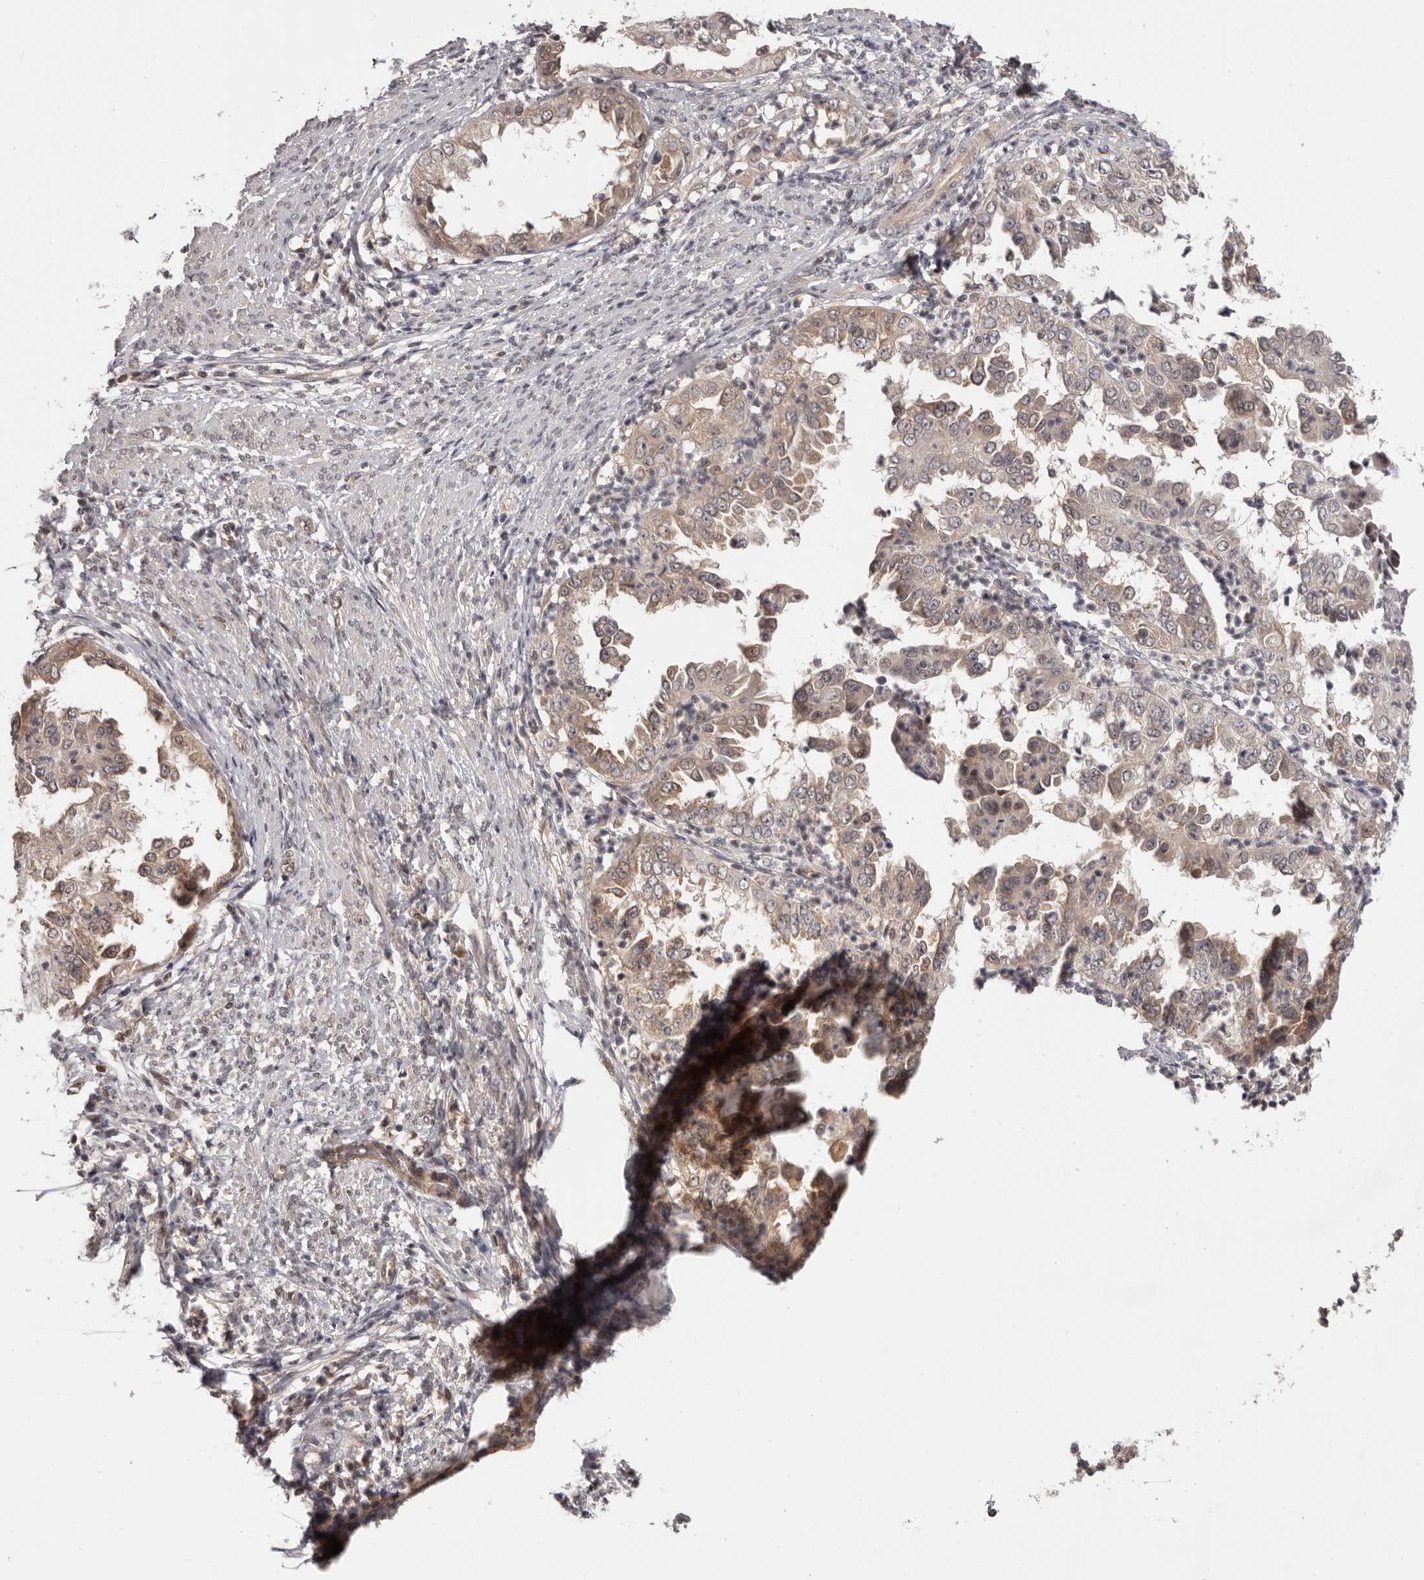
{"staining": {"intensity": "weak", "quantity": ">75%", "location": "cytoplasmic/membranous"}, "tissue": "endometrial cancer", "cell_type": "Tumor cells", "image_type": "cancer", "snomed": [{"axis": "morphology", "description": "Adenocarcinoma, NOS"}, {"axis": "topography", "description": "Endometrium"}], "caption": "Immunohistochemical staining of endometrial cancer (adenocarcinoma) exhibits low levels of weak cytoplasmic/membranous expression in about >75% of tumor cells. The staining was performed using DAB (3,3'-diaminobenzidine) to visualize the protein expression in brown, while the nuclei were stained in blue with hematoxylin (Magnification: 20x).", "gene": "TBX5", "patient": {"sex": "female", "age": 85}}